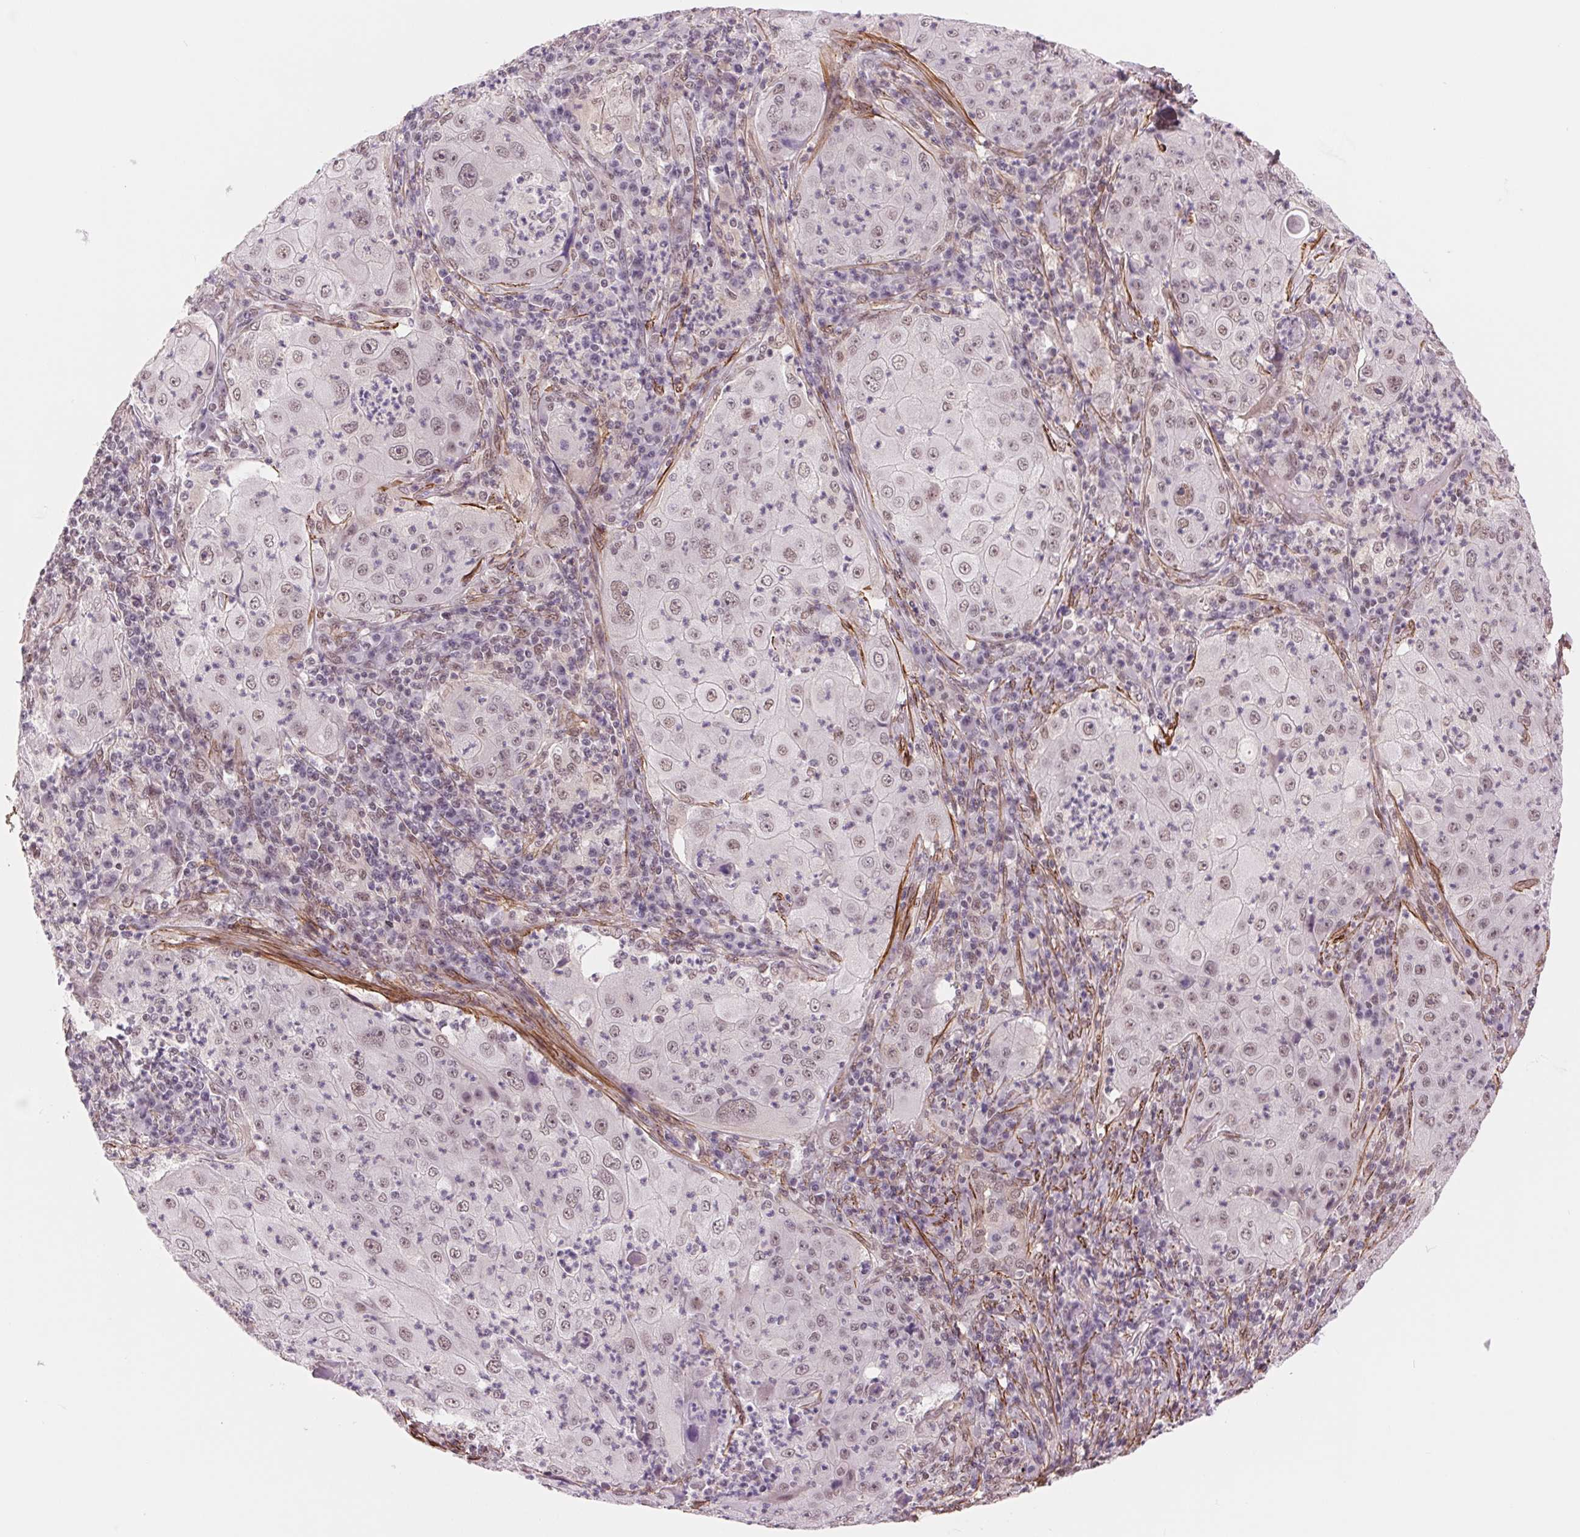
{"staining": {"intensity": "weak", "quantity": "25%-75%", "location": "nuclear"}, "tissue": "lung cancer", "cell_type": "Tumor cells", "image_type": "cancer", "snomed": [{"axis": "morphology", "description": "Squamous cell carcinoma, NOS"}, {"axis": "topography", "description": "Lung"}], "caption": "Immunohistochemistry (DAB) staining of lung squamous cell carcinoma displays weak nuclear protein positivity in about 25%-75% of tumor cells. (DAB IHC, brown staining for protein, blue staining for nuclei).", "gene": "BCAT1", "patient": {"sex": "female", "age": 59}}